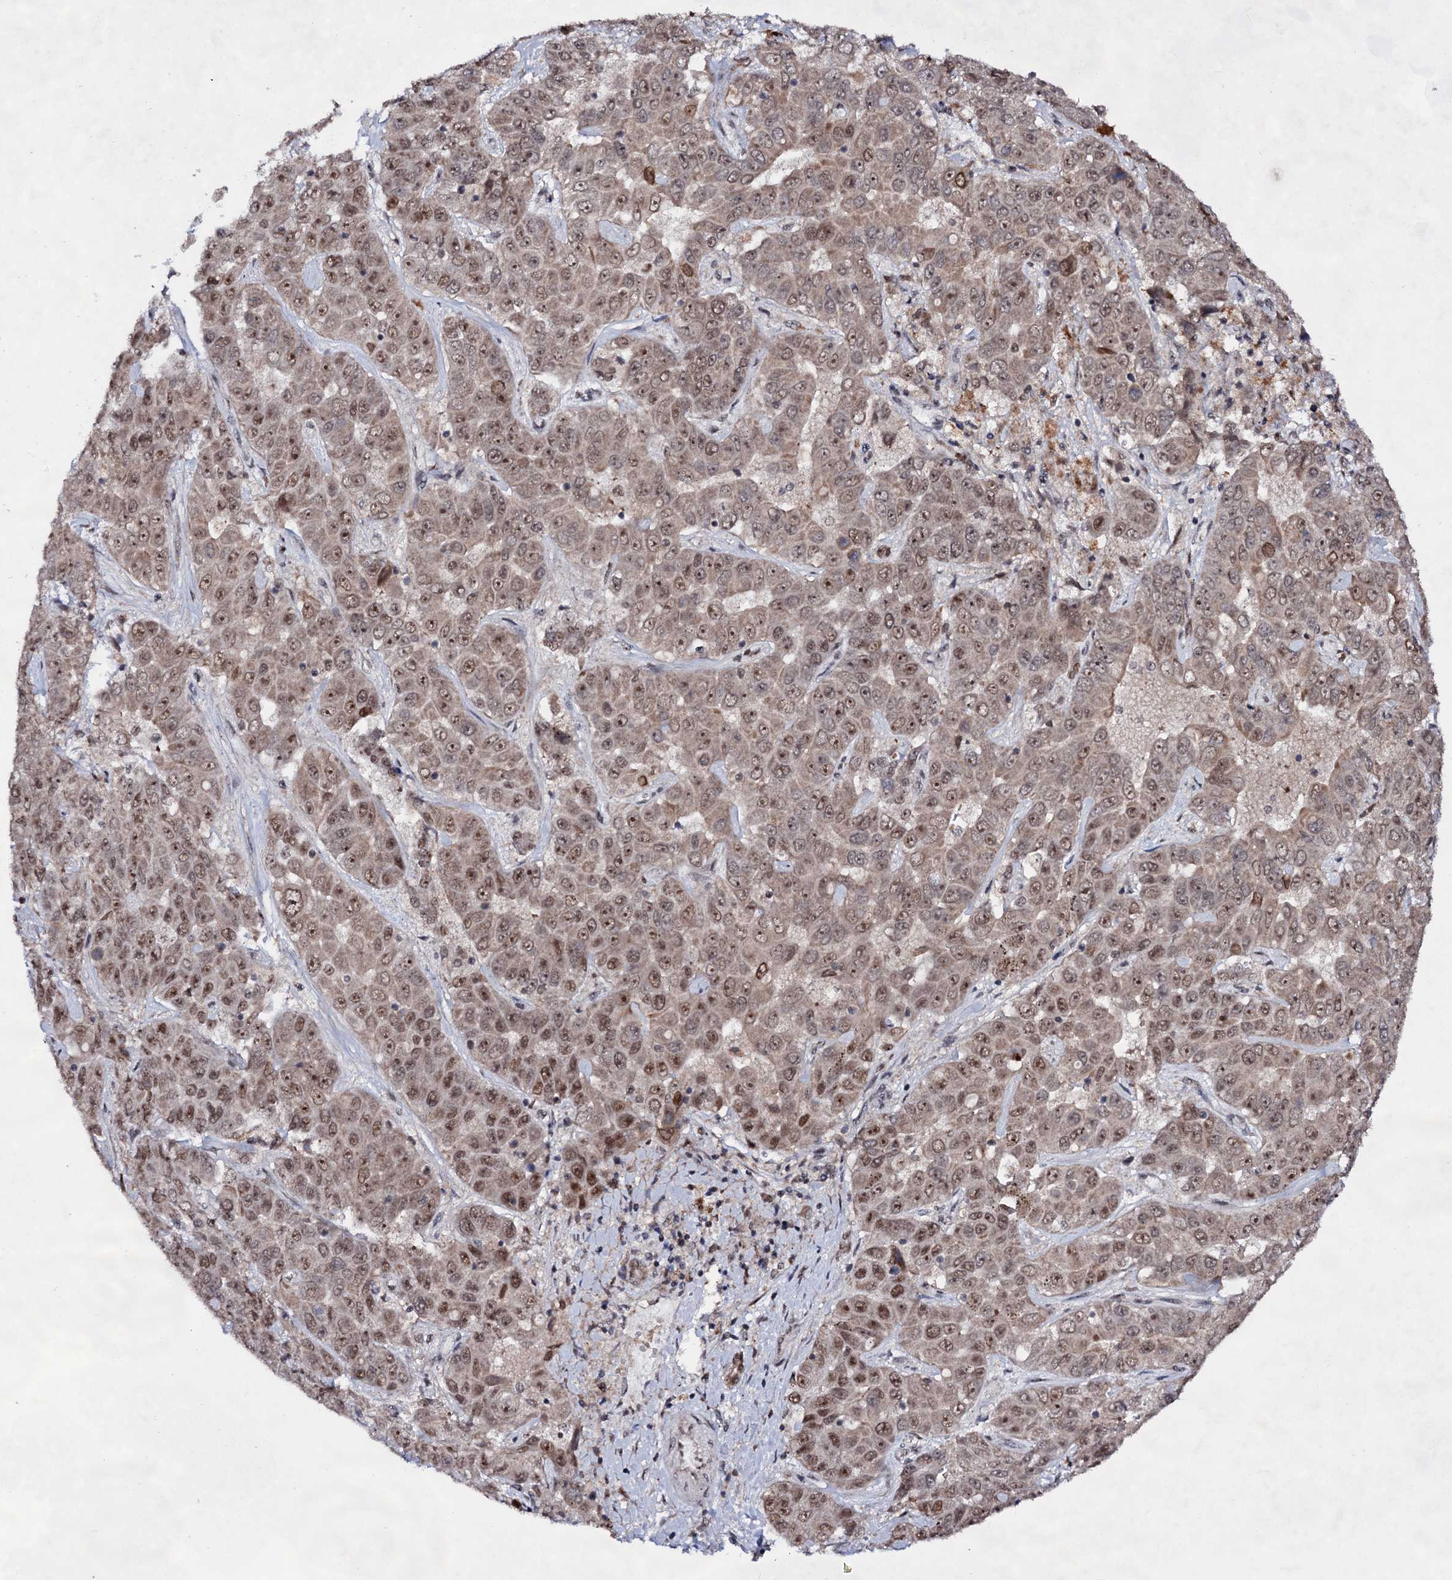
{"staining": {"intensity": "moderate", "quantity": ">75%", "location": "cytoplasmic/membranous,nuclear"}, "tissue": "liver cancer", "cell_type": "Tumor cells", "image_type": "cancer", "snomed": [{"axis": "morphology", "description": "Cholangiocarcinoma"}, {"axis": "topography", "description": "Liver"}], "caption": "Protein staining by immunohistochemistry (IHC) displays moderate cytoplasmic/membranous and nuclear staining in approximately >75% of tumor cells in liver cancer (cholangiocarcinoma). The staining was performed using DAB, with brown indicating positive protein expression. Nuclei are stained blue with hematoxylin.", "gene": "EXOSC10", "patient": {"sex": "female", "age": 52}}